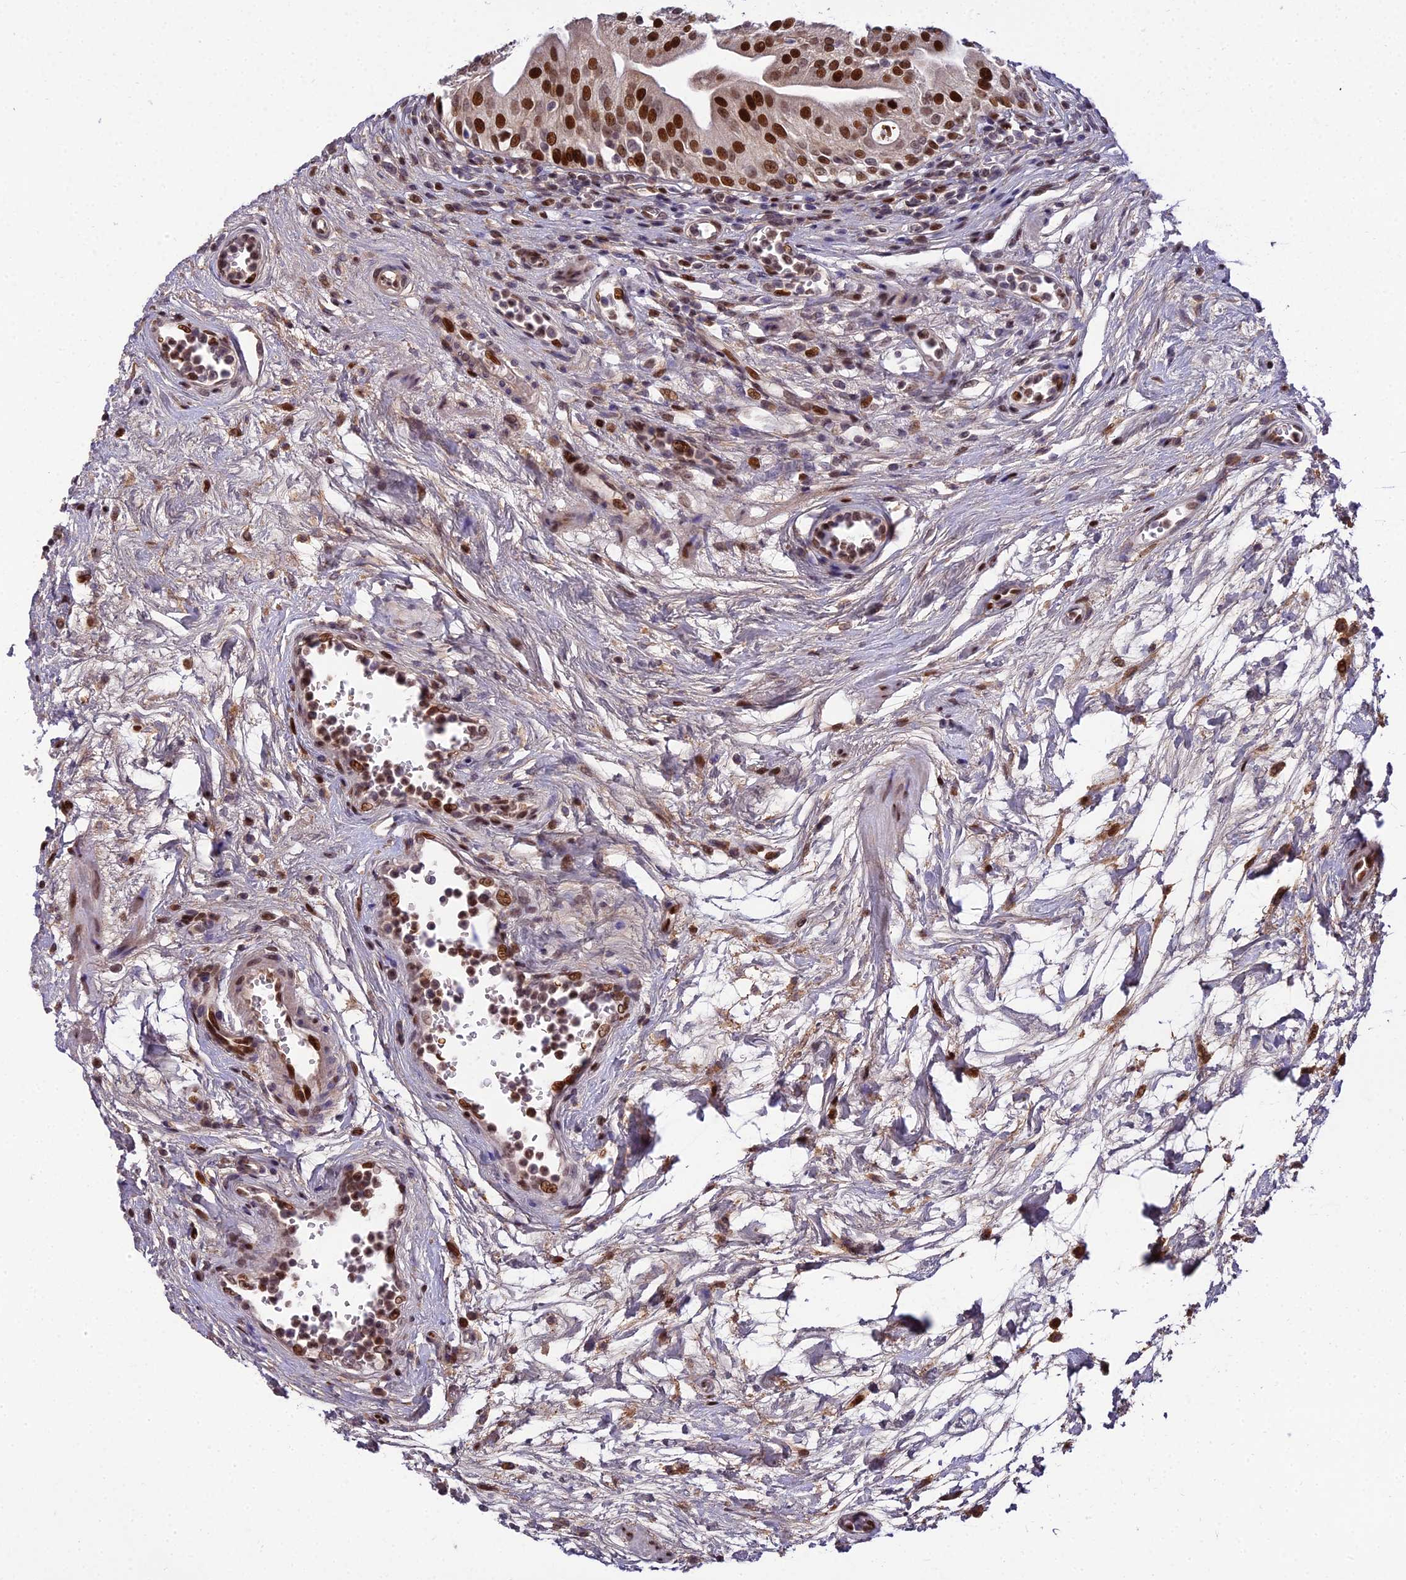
{"staining": {"intensity": "strong", "quantity": ">75%", "location": "nuclear"}, "tissue": "urinary bladder", "cell_type": "Urothelial cells", "image_type": "normal", "snomed": [{"axis": "morphology", "description": "Normal tissue, NOS"}, {"axis": "morphology", "description": "Inflammation, NOS"}, {"axis": "topography", "description": "Urinary bladder"}], "caption": "Urinary bladder stained with IHC demonstrates strong nuclear expression in approximately >75% of urothelial cells. (DAB (3,3'-diaminobenzidine) IHC with brightfield microscopy, high magnification).", "gene": "ZNF707", "patient": {"sex": "male", "age": 63}}